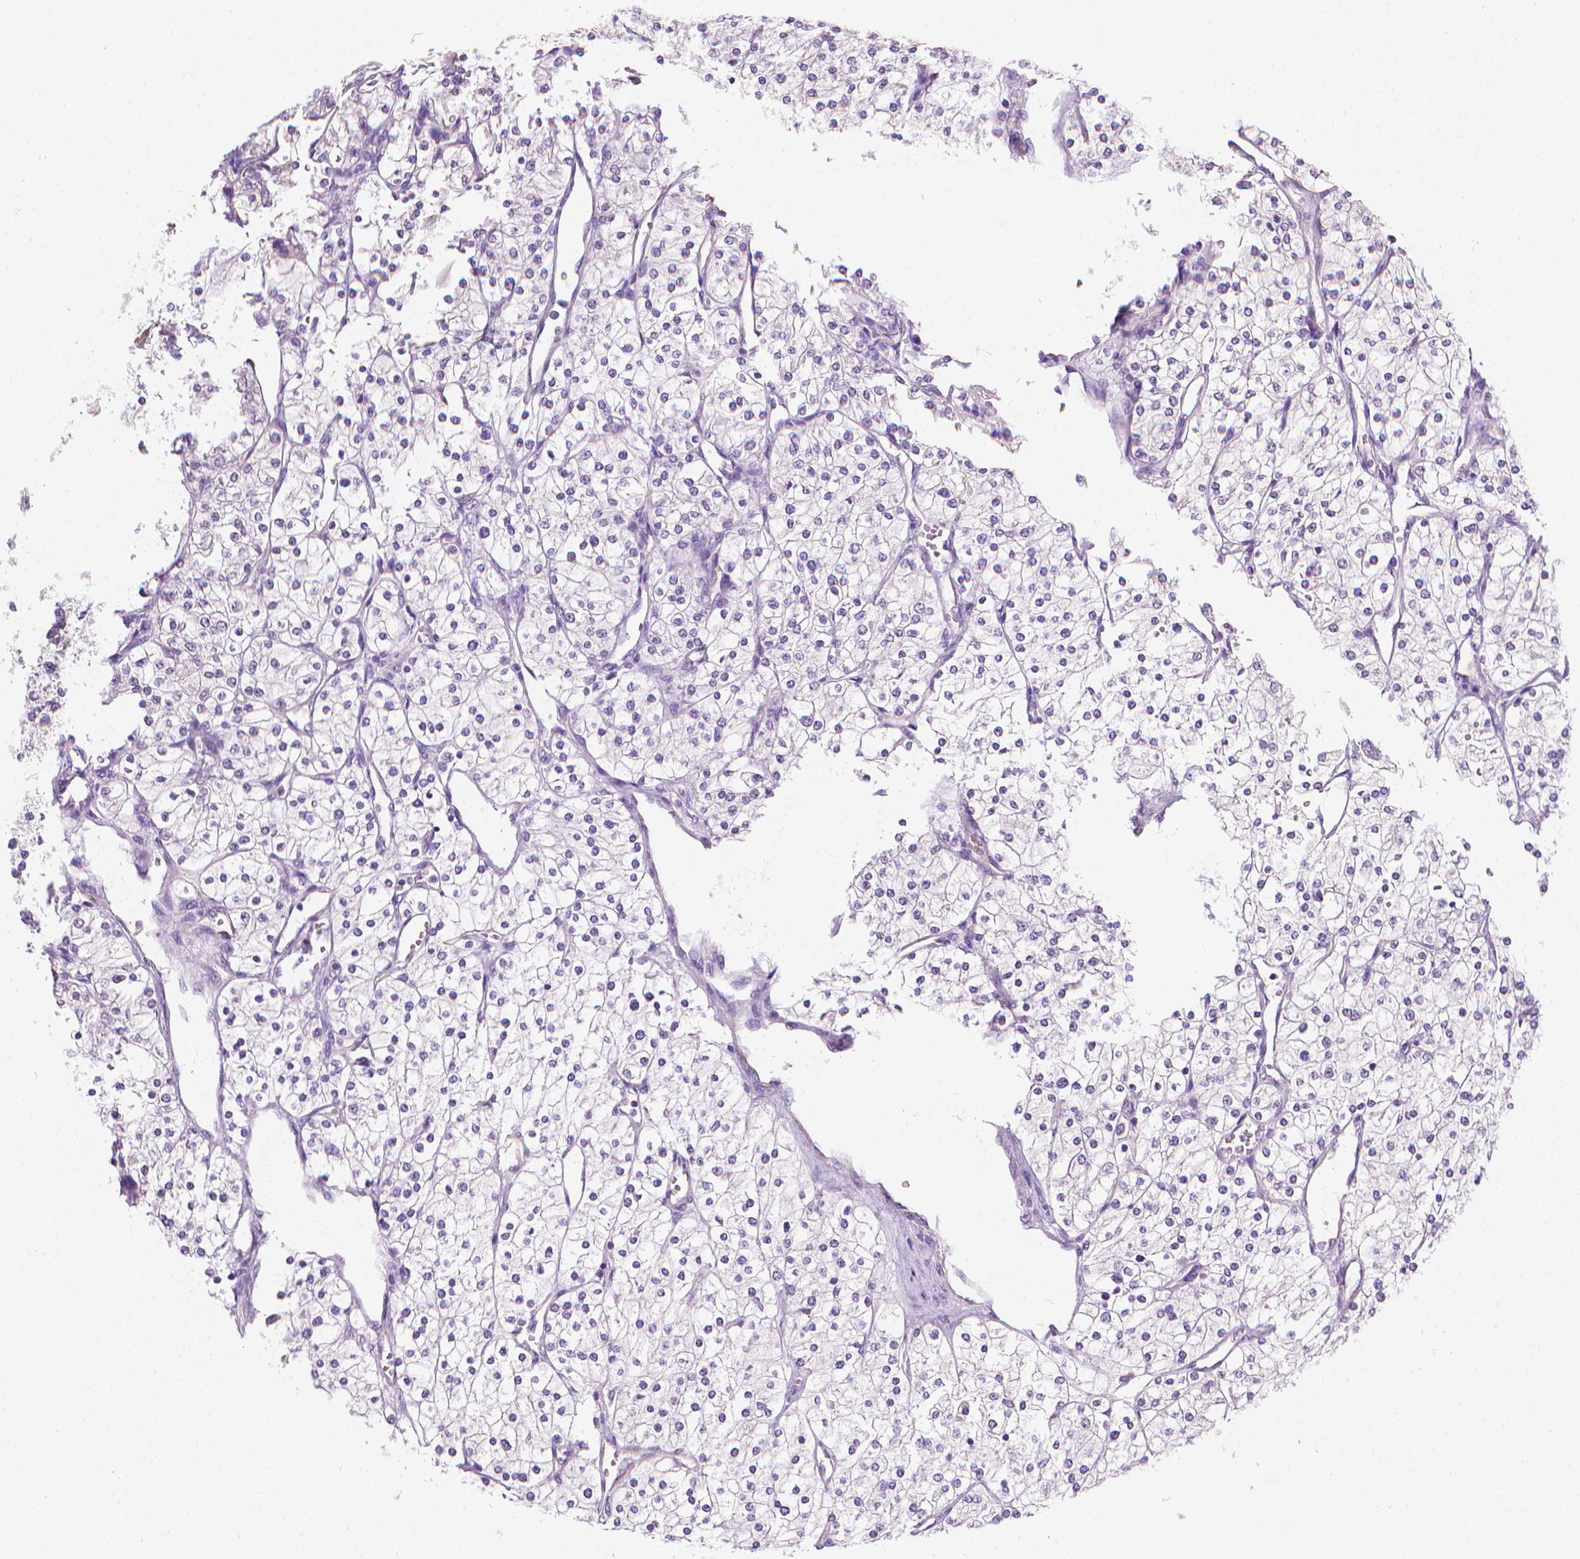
{"staining": {"intensity": "negative", "quantity": "none", "location": "none"}, "tissue": "renal cancer", "cell_type": "Tumor cells", "image_type": "cancer", "snomed": [{"axis": "morphology", "description": "Adenocarcinoma, NOS"}, {"axis": "topography", "description": "Kidney"}], "caption": "Human renal cancer stained for a protein using IHC shows no positivity in tumor cells.", "gene": "FASN", "patient": {"sex": "male", "age": 80}}